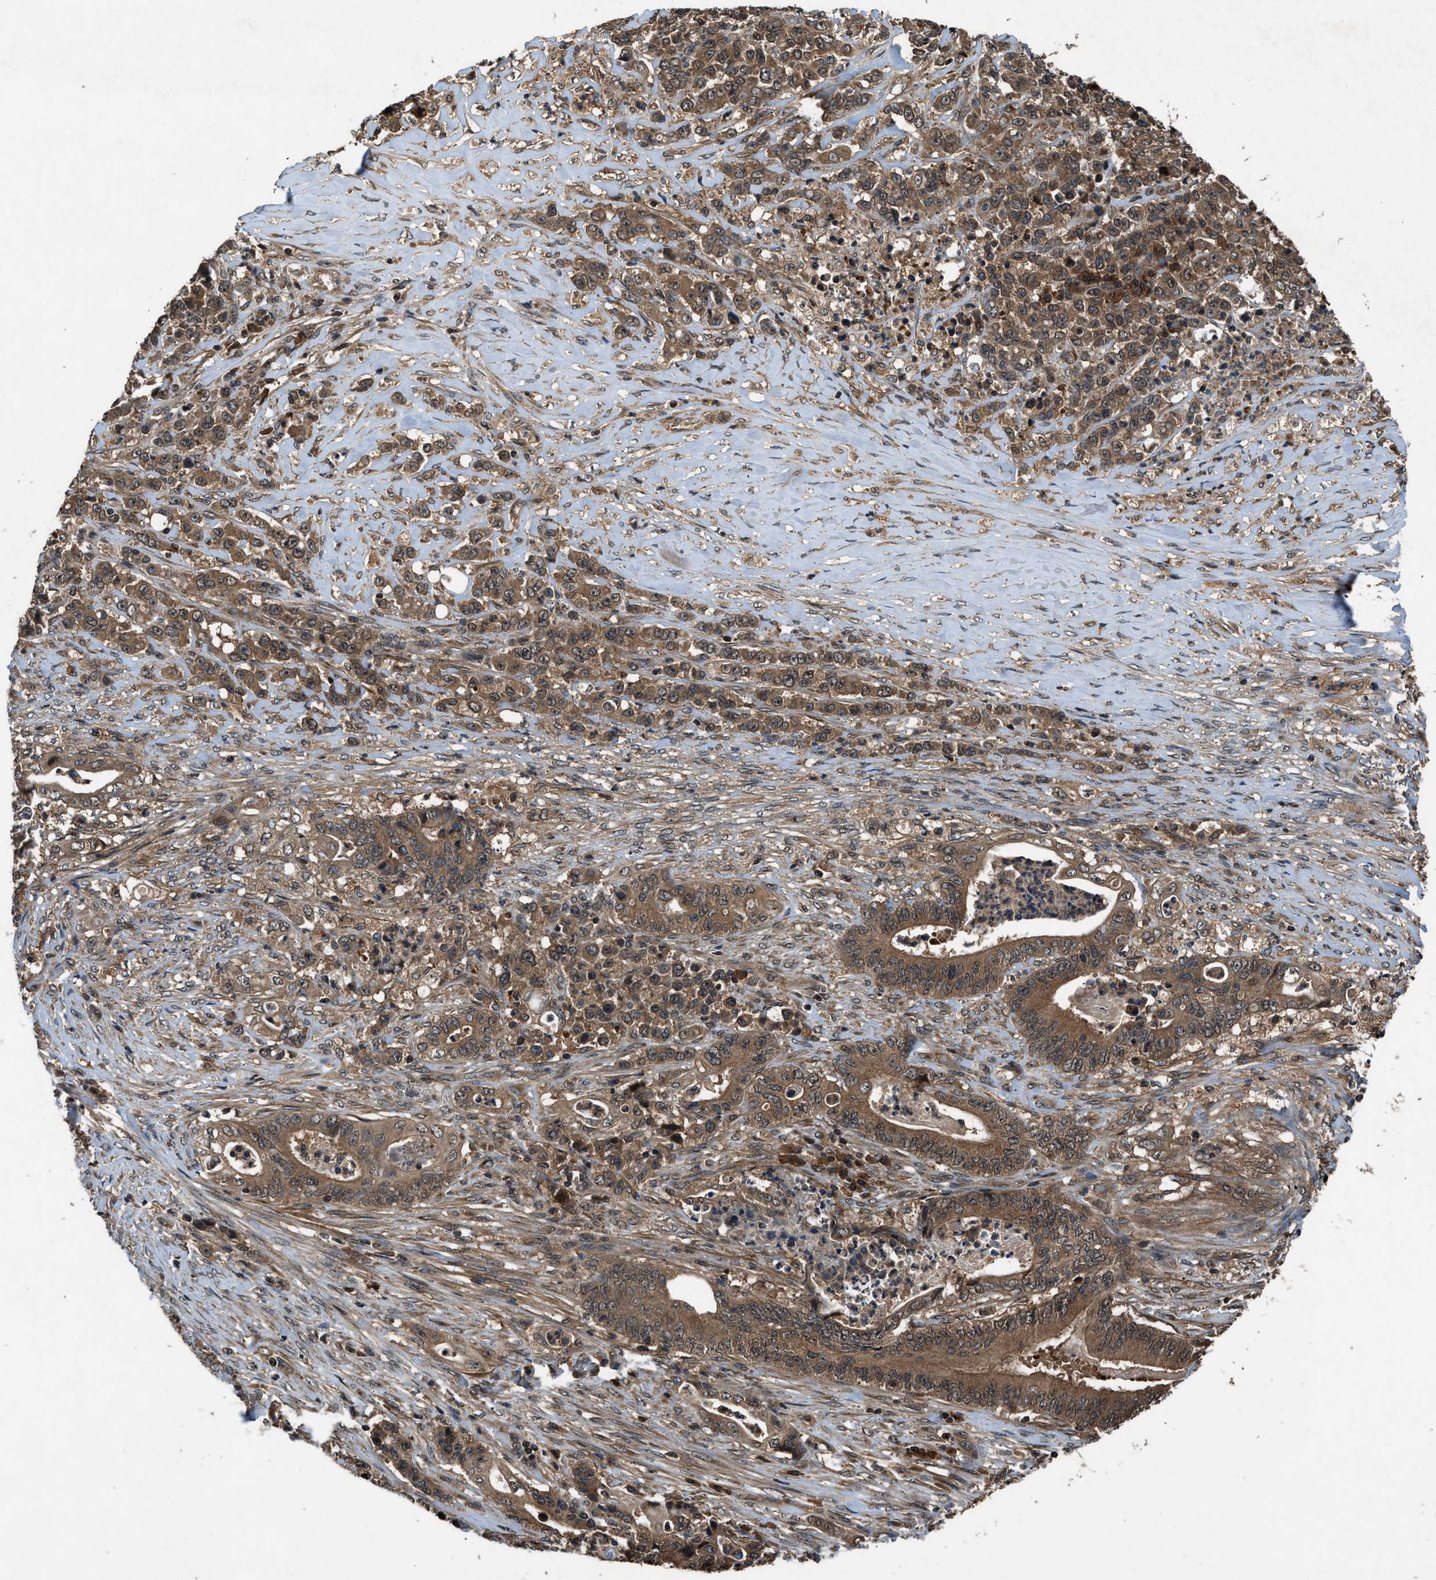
{"staining": {"intensity": "moderate", "quantity": ">75%", "location": "cytoplasmic/membranous"}, "tissue": "stomach cancer", "cell_type": "Tumor cells", "image_type": "cancer", "snomed": [{"axis": "morphology", "description": "Adenocarcinoma, NOS"}, {"axis": "topography", "description": "Stomach"}], "caption": "Stomach cancer was stained to show a protein in brown. There is medium levels of moderate cytoplasmic/membranous staining in approximately >75% of tumor cells.", "gene": "RPS6KB1", "patient": {"sex": "female", "age": 73}}